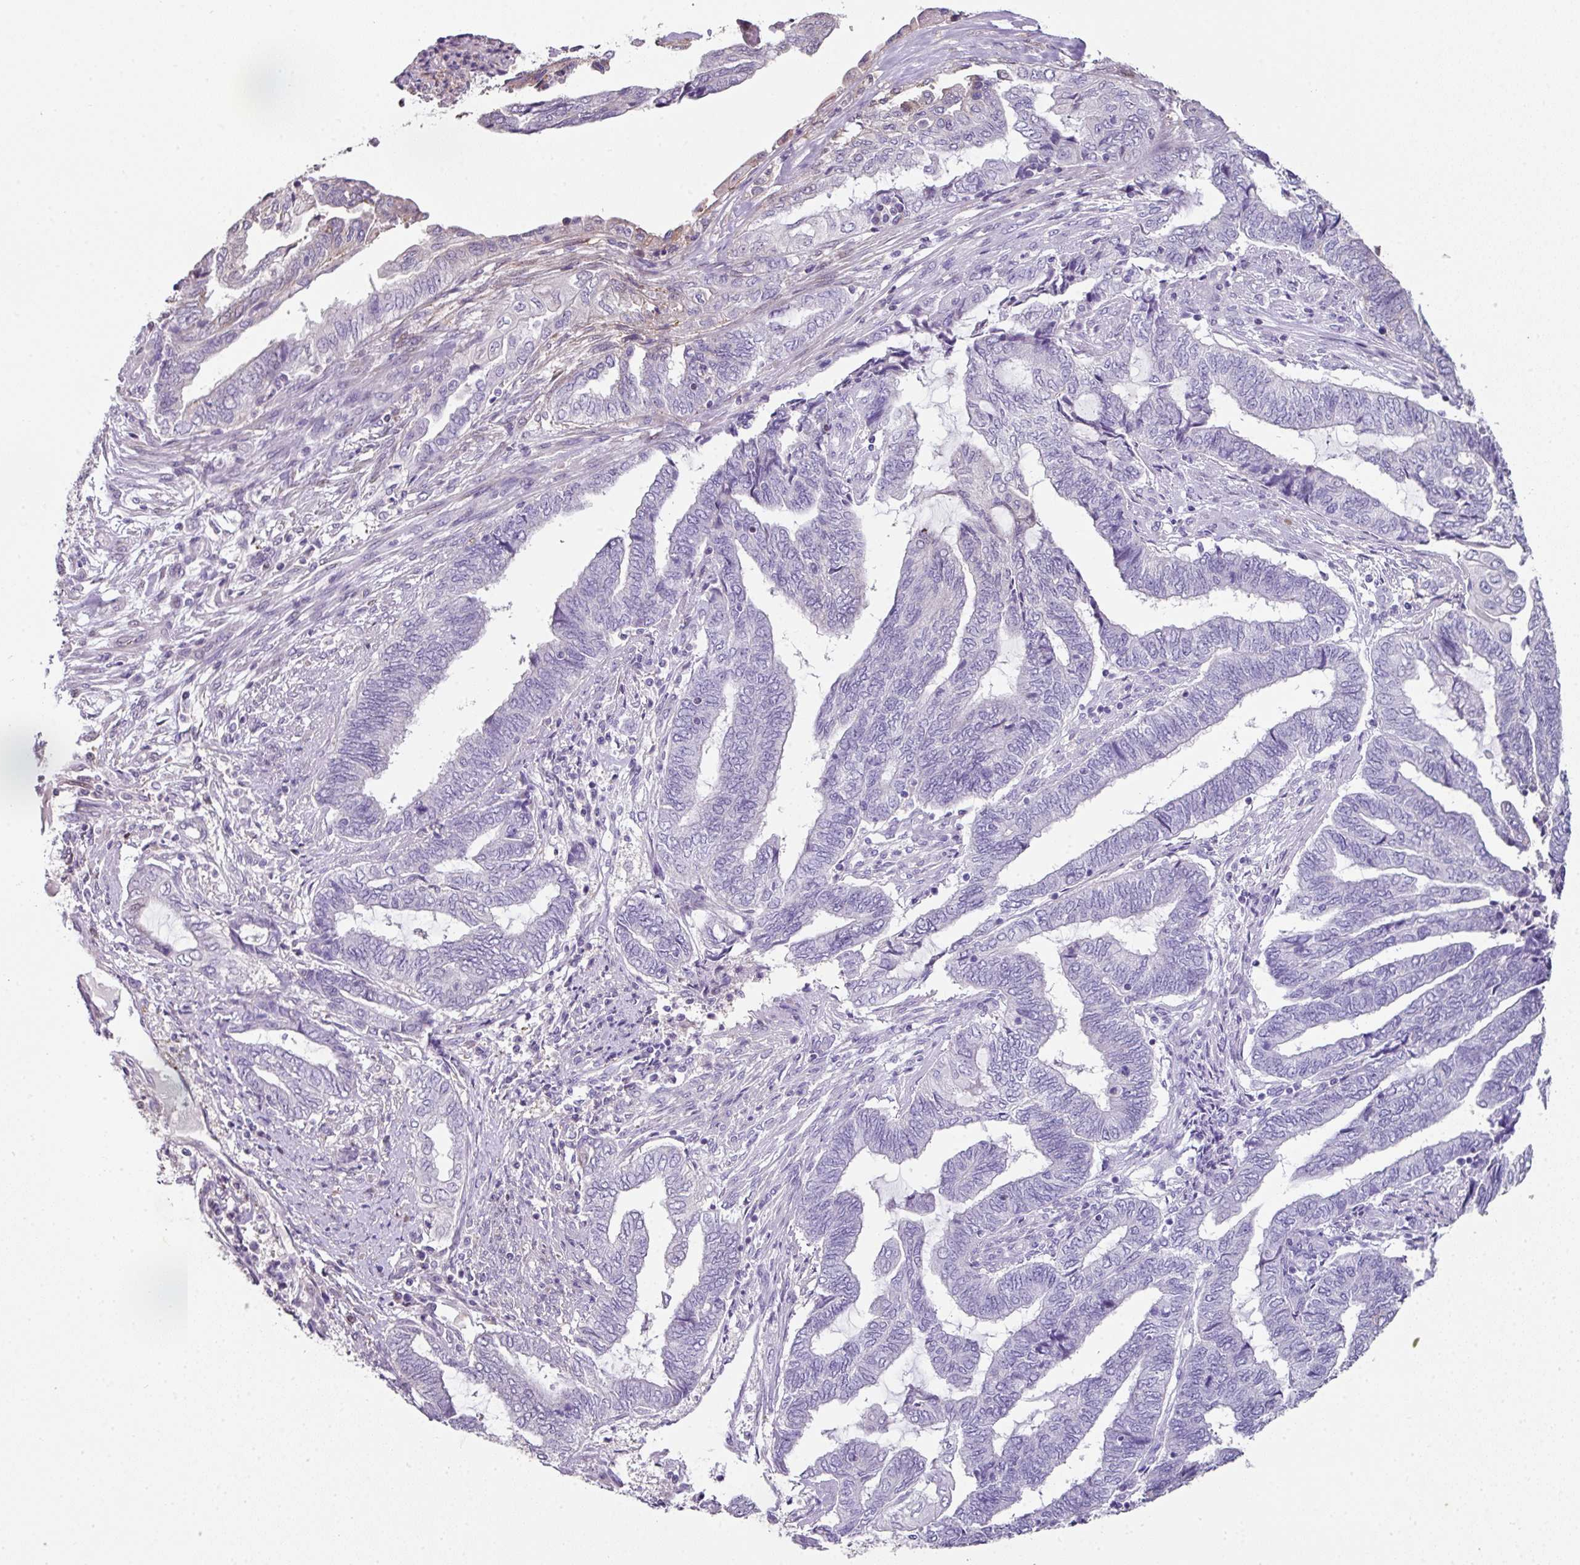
{"staining": {"intensity": "negative", "quantity": "none", "location": "none"}, "tissue": "endometrial cancer", "cell_type": "Tumor cells", "image_type": "cancer", "snomed": [{"axis": "morphology", "description": "Adenocarcinoma, NOS"}, {"axis": "topography", "description": "Uterus"}, {"axis": "topography", "description": "Endometrium"}], "caption": "The photomicrograph shows no significant positivity in tumor cells of adenocarcinoma (endometrial).", "gene": "ANKRD18A", "patient": {"sex": "female", "age": 70}}